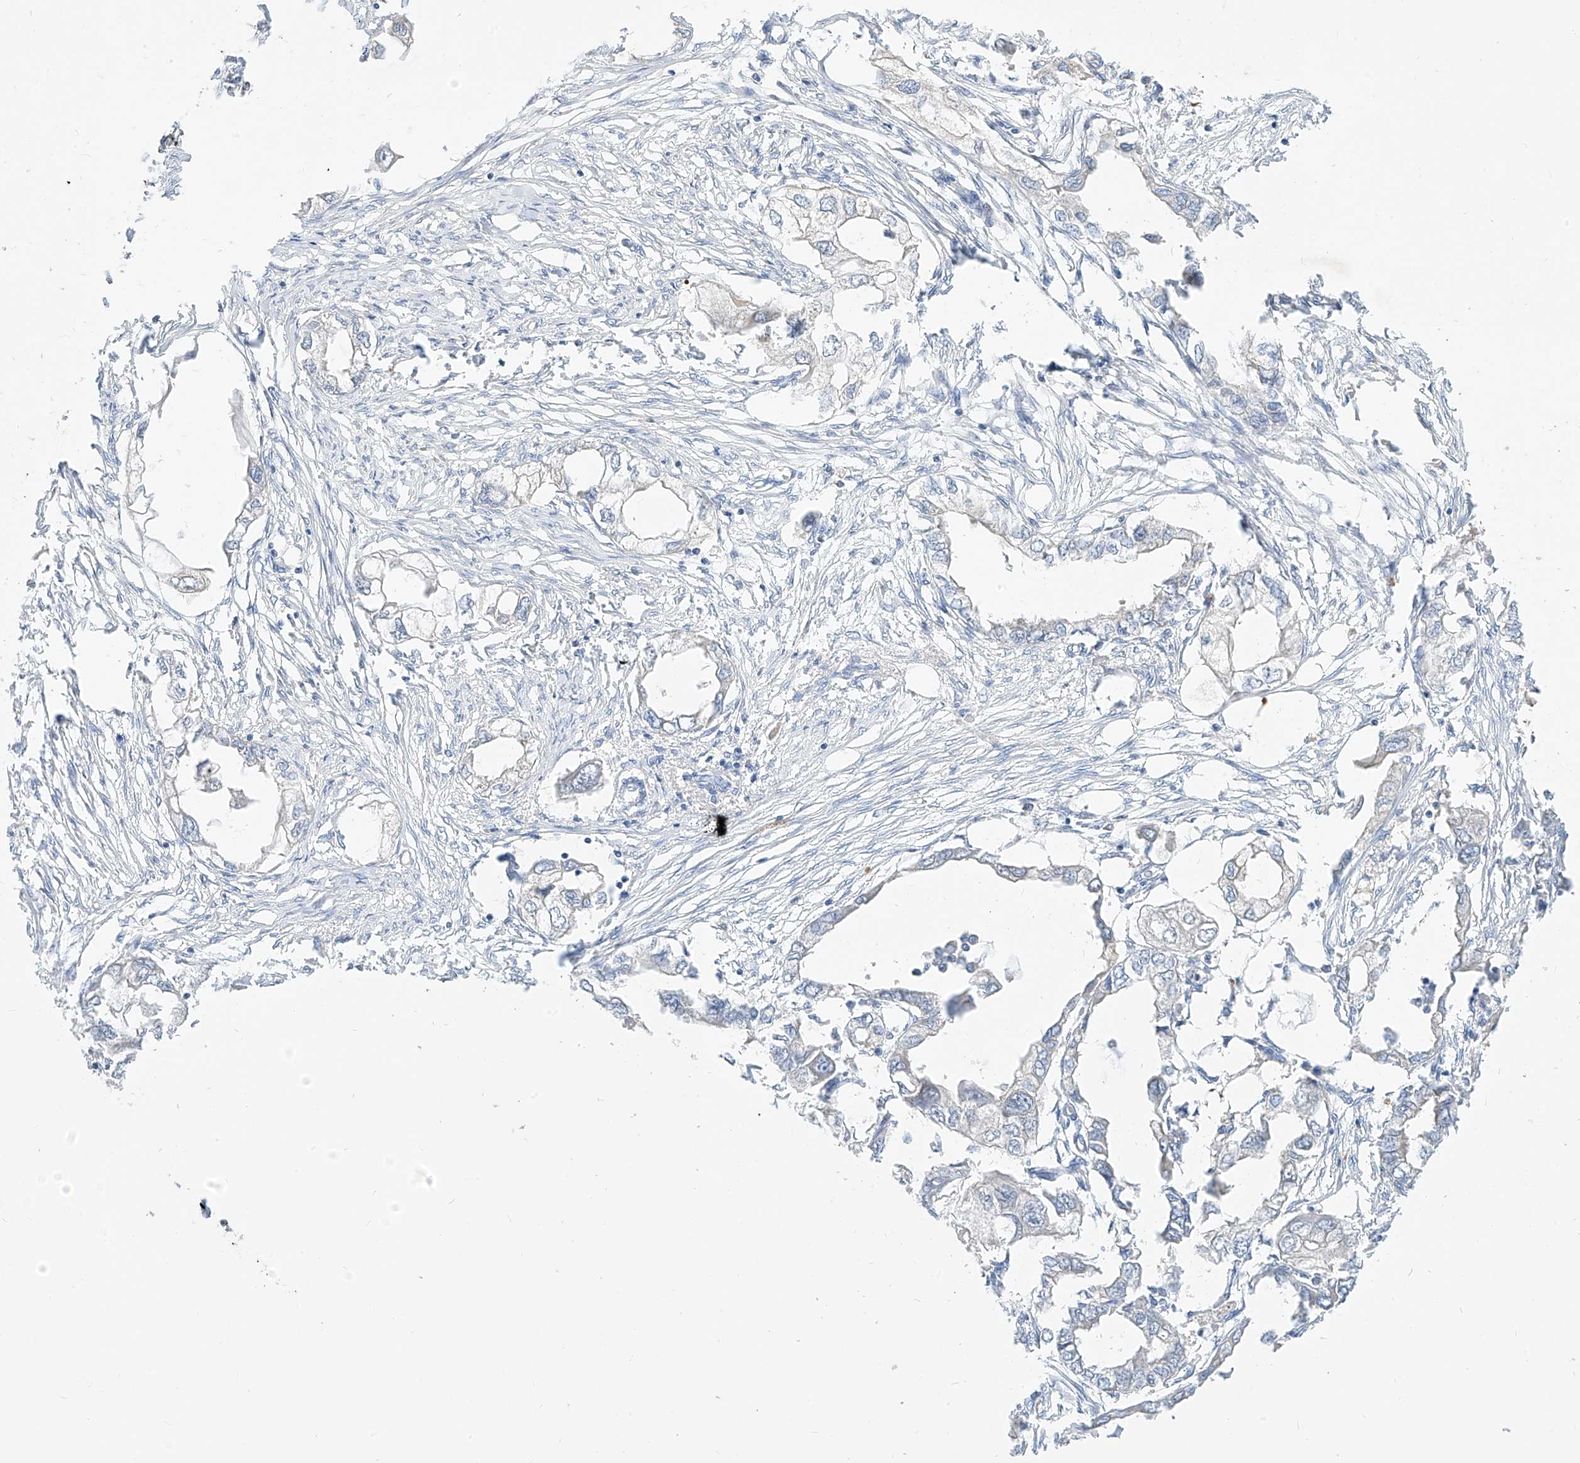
{"staining": {"intensity": "negative", "quantity": "none", "location": "none"}, "tissue": "endometrial cancer", "cell_type": "Tumor cells", "image_type": "cancer", "snomed": [{"axis": "morphology", "description": "Adenocarcinoma, NOS"}, {"axis": "morphology", "description": "Adenocarcinoma, metastatic, NOS"}, {"axis": "topography", "description": "Adipose tissue"}, {"axis": "topography", "description": "Endometrium"}], "caption": "Image shows no protein positivity in tumor cells of endometrial cancer tissue.", "gene": "RASA2", "patient": {"sex": "female", "age": 67}}